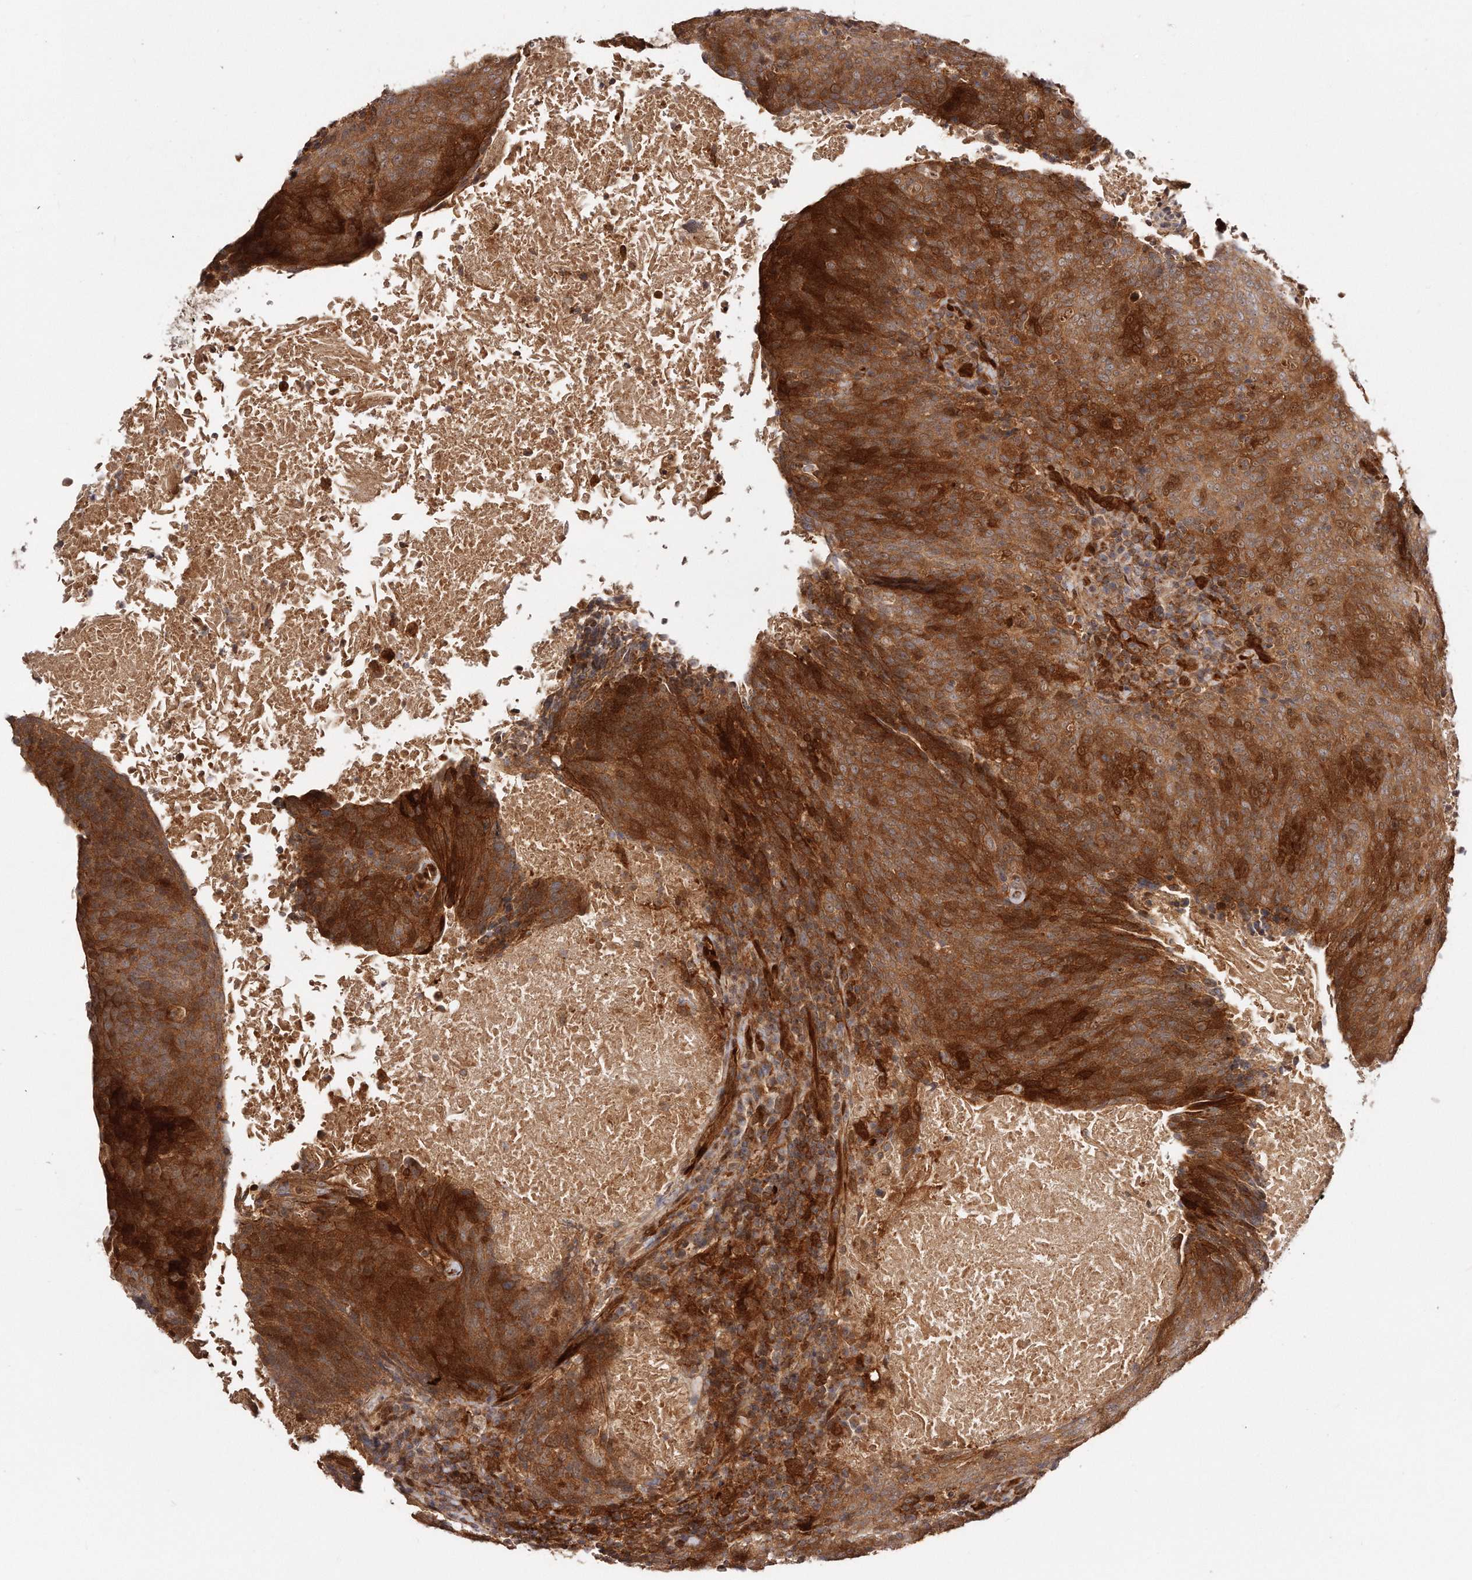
{"staining": {"intensity": "strong", "quantity": ">75%", "location": "cytoplasmic/membranous"}, "tissue": "head and neck cancer", "cell_type": "Tumor cells", "image_type": "cancer", "snomed": [{"axis": "morphology", "description": "Squamous cell carcinoma, NOS"}, {"axis": "morphology", "description": "Squamous cell carcinoma, metastatic, NOS"}, {"axis": "topography", "description": "Lymph node"}, {"axis": "topography", "description": "Head-Neck"}], "caption": "Strong cytoplasmic/membranous positivity for a protein is identified in approximately >75% of tumor cells of head and neck metastatic squamous cell carcinoma using immunohistochemistry.", "gene": "GBP4", "patient": {"sex": "male", "age": 62}}